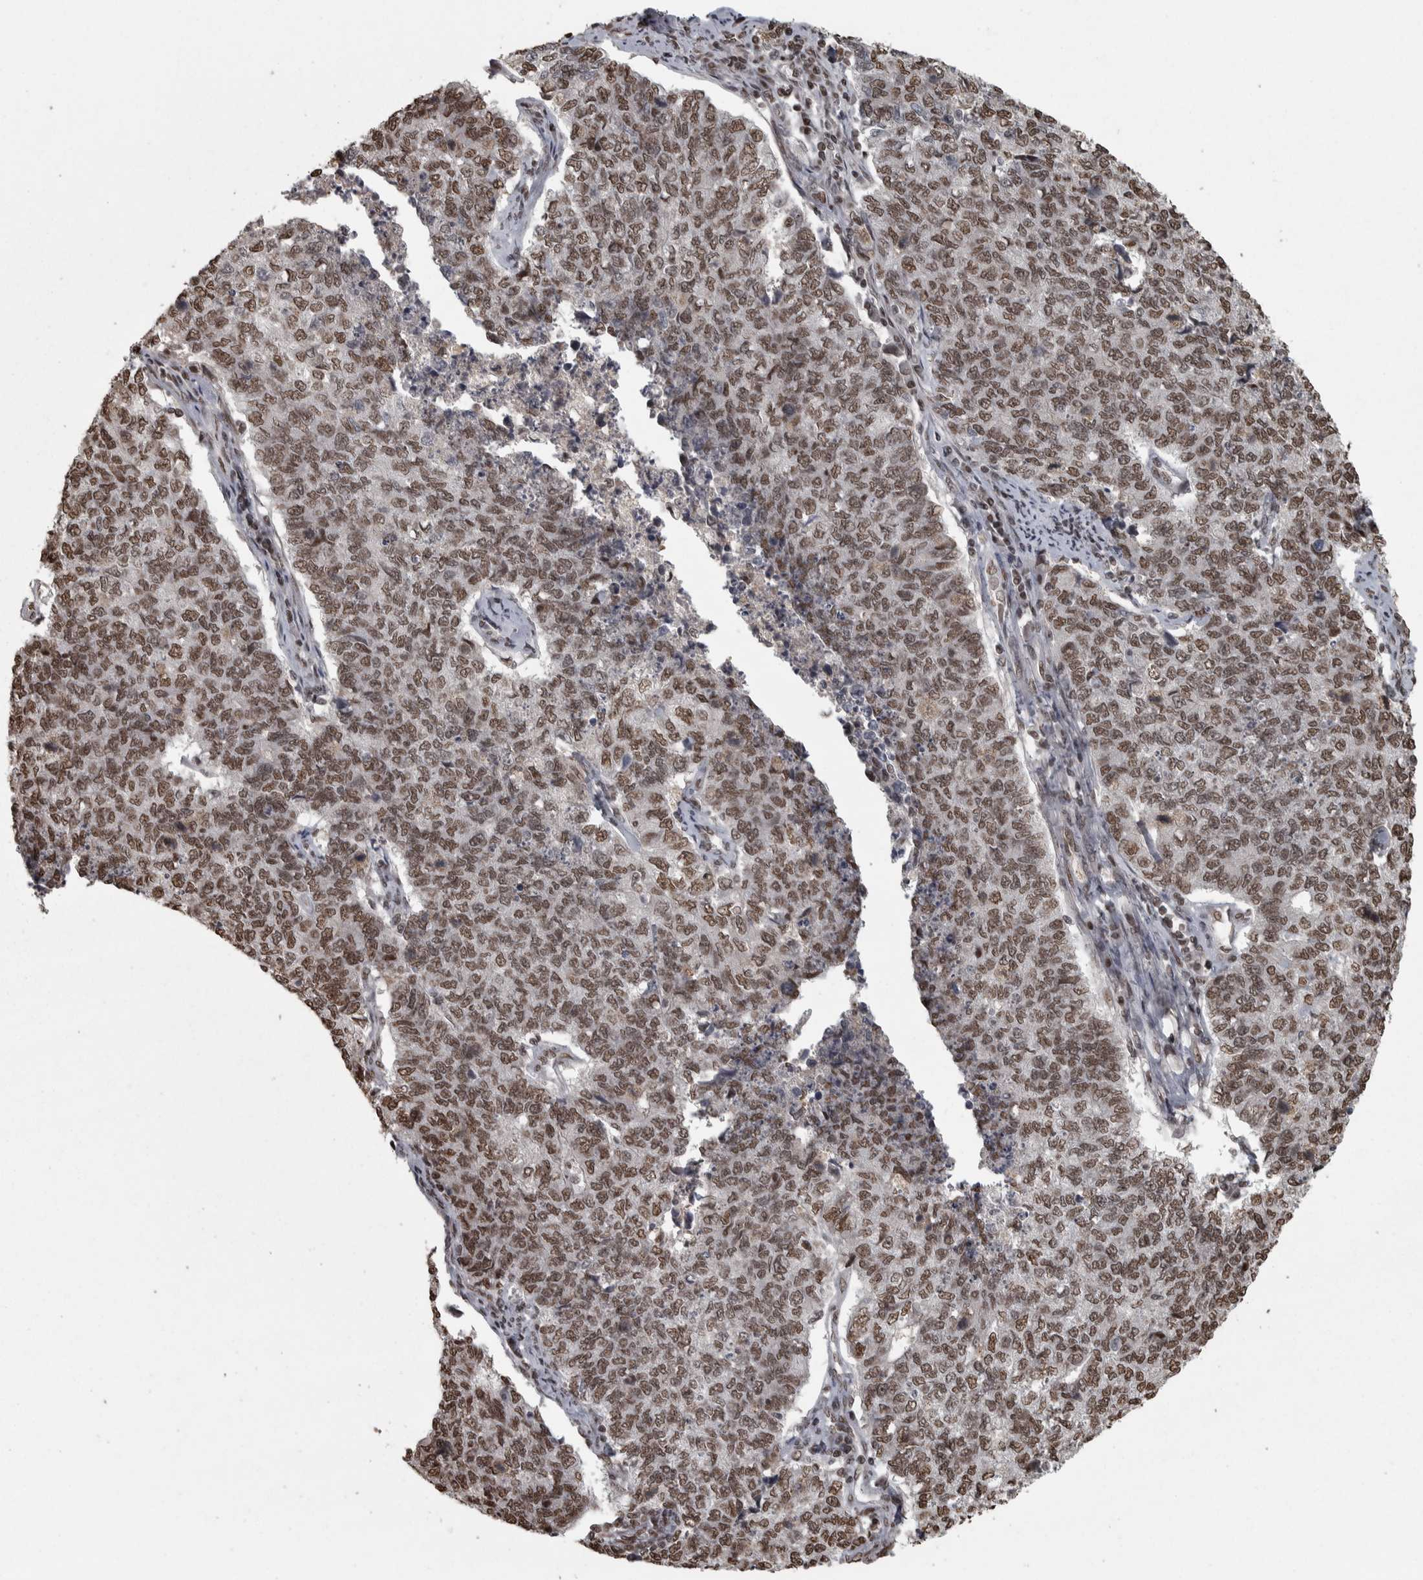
{"staining": {"intensity": "moderate", "quantity": ">75%", "location": "nuclear"}, "tissue": "cervical cancer", "cell_type": "Tumor cells", "image_type": "cancer", "snomed": [{"axis": "morphology", "description": "Squamous cell carcinoma, NOS"}, {"axis": "topography", "description": "Cervix"}], "caption": "This image demonstrates immunohistochemistry (IHC) staining of human squamous cell carcinoma (cervical), with medium moderate nuclear expression in approximately >75% of tumor cells.", "gene": "ZFHX4", "patient": {"sex": "female", "age": 63}}